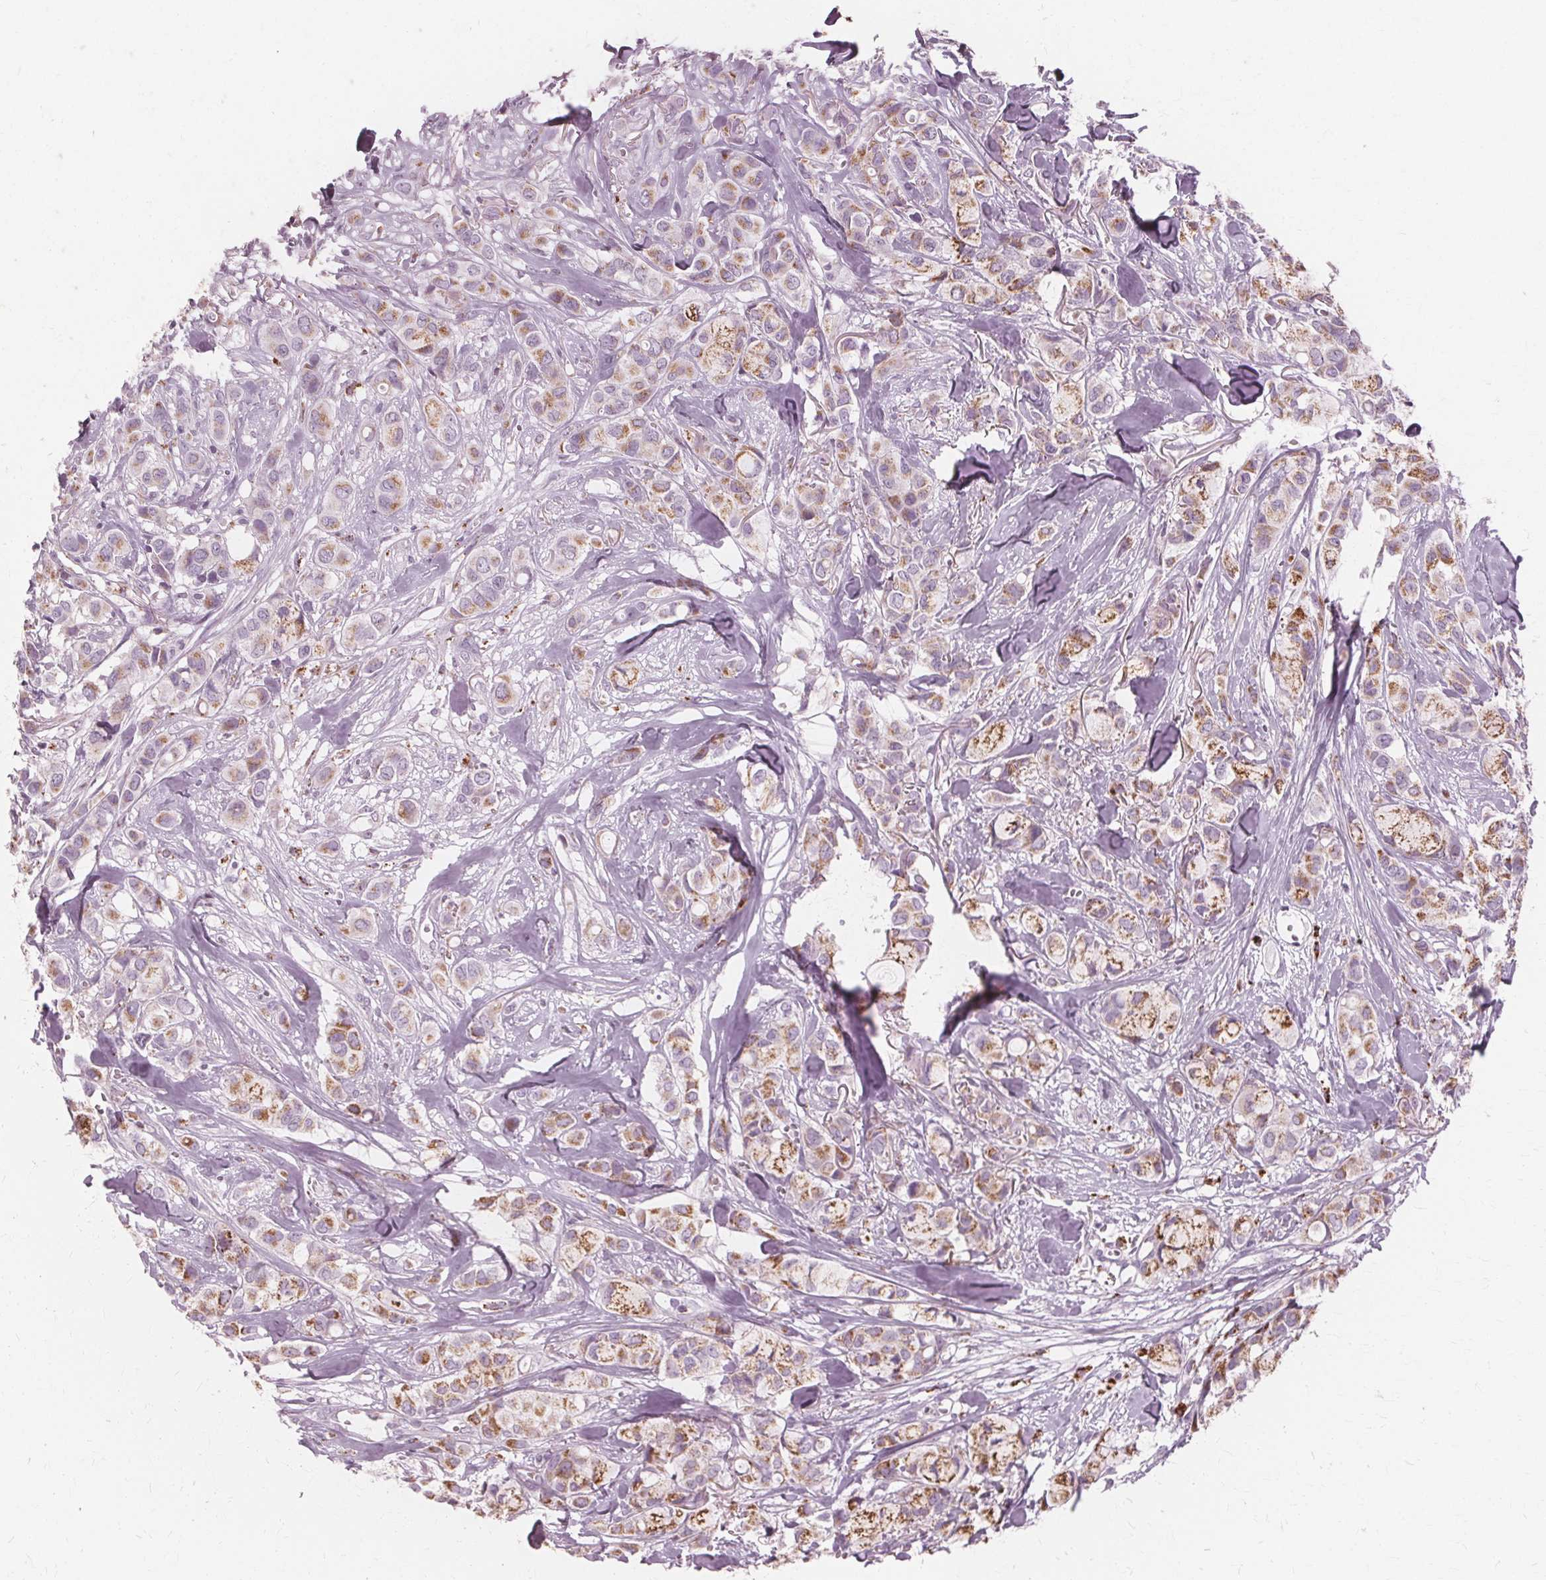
{"staining": {"intensity": "moderate", "quantity": "25%-75%", "location": "cytoplasmic/membranous"}, "tissue": "breast cancer", "cell_type": "Tumor cells", "image_type": "cancer", "snomed": [{"axis": "morphology", "description": "Duct carcinoma"}, {"axis": "topography", "description": "Breast"}], "caption": "Moderate cytoplasmic/membranous protein staining is identified in approximately 25%-75% of tumor cells in breast cancer (infiltrating ductal carcinoma).", "gene": "DNASE2", "patient": {"sex": "female", "age": 85}}